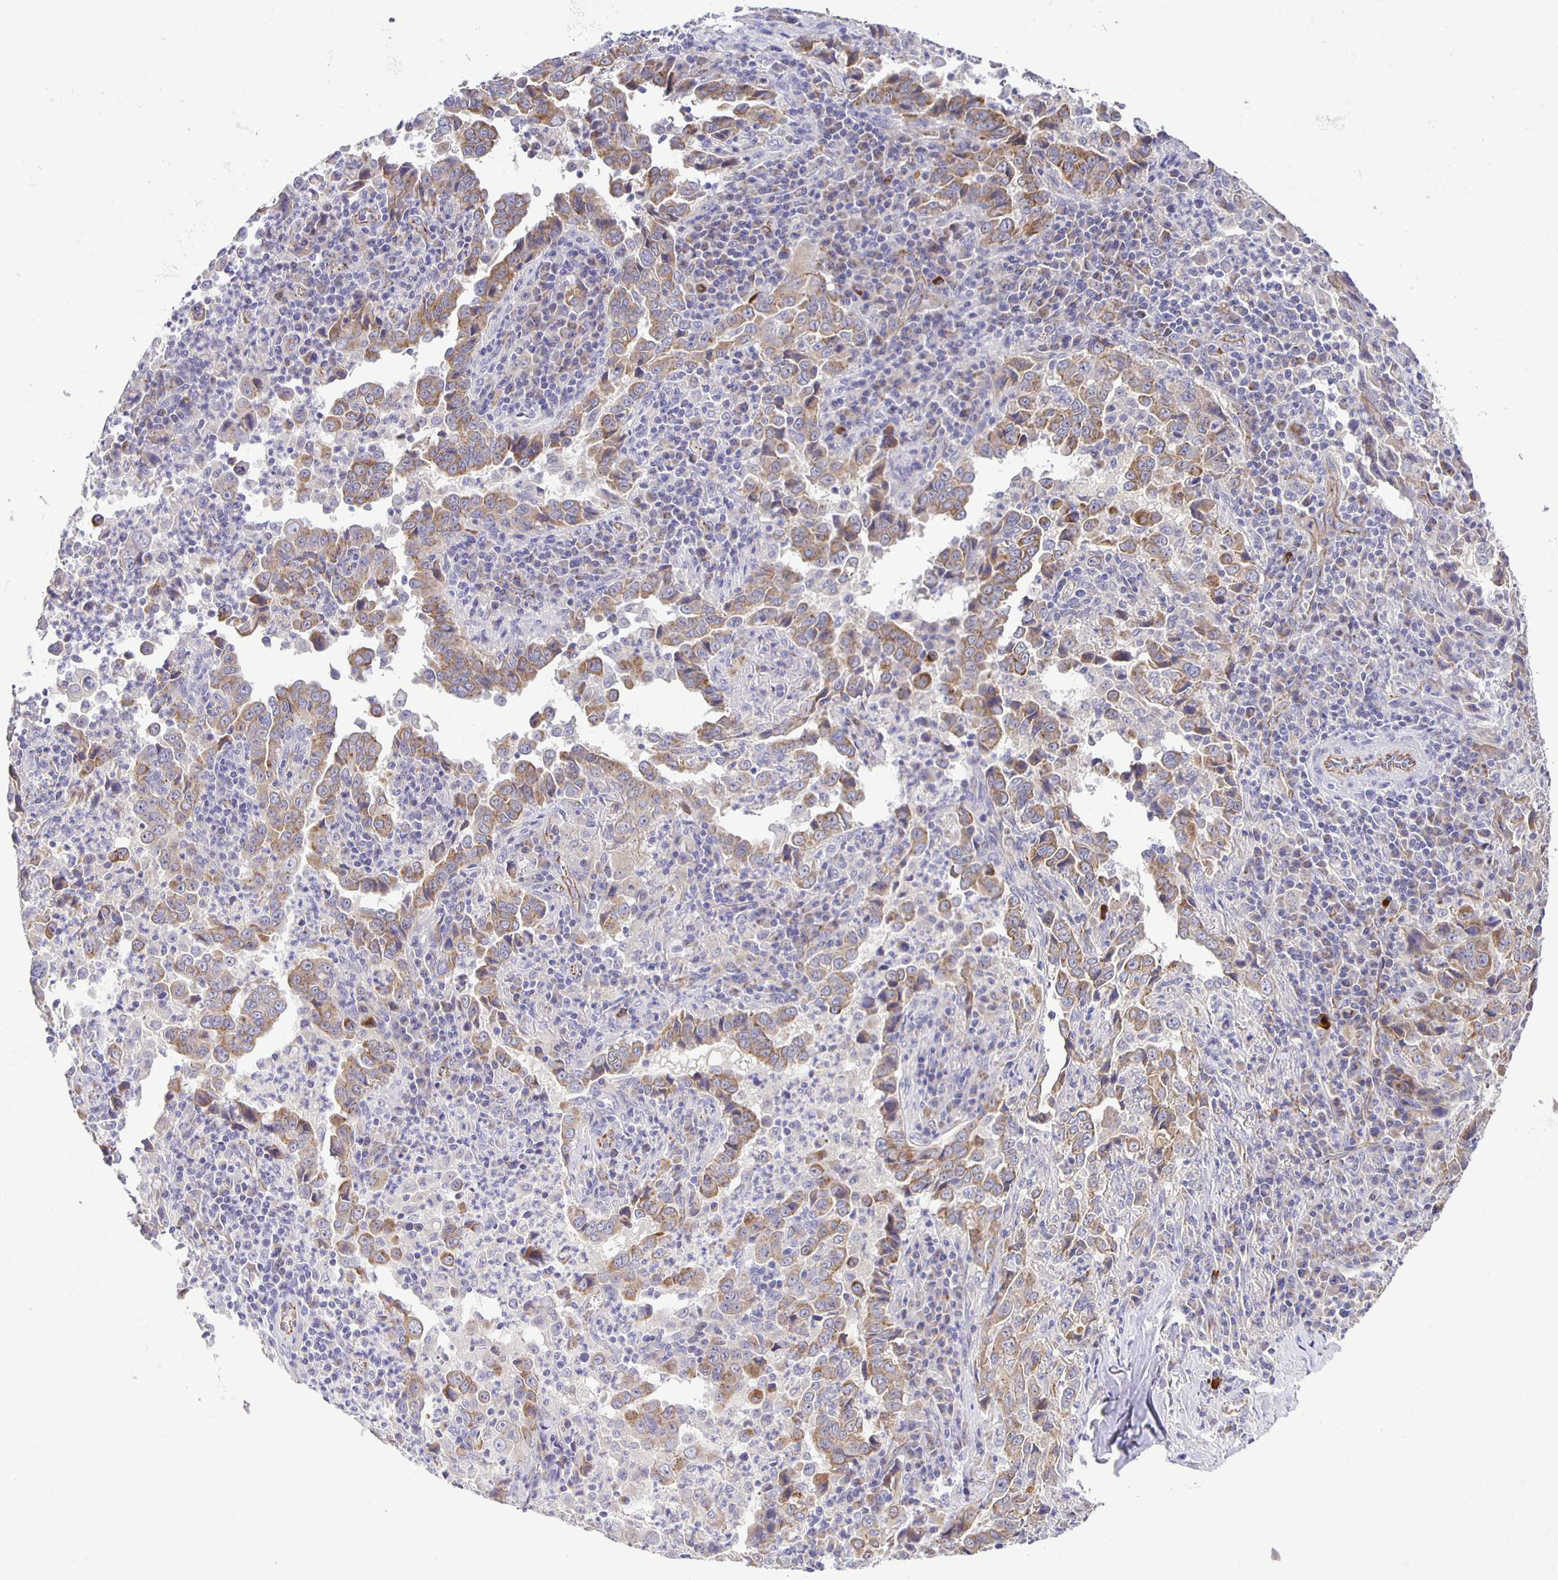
{"staining": {"intensity": "moderate", "quantity": "25%-75%", "location": "cytoplasmic/membranous"}, "tissue": "lung cancer", "cell_type": "Tumor cells", "image_type": "cancer", "snomed": [{"axis": "morphology", "description": "Adenocarcinoma, NOS"}, {"axis": "topography", "description": "Lung"}], "caption": "Protein expression analysis of lung cancer (adenocarcinoma) demonstrates moderate cytoplasmic/membranous expression in about 25%-75% of tumor cells.", "gene": "JMJD4", "patient": {"sex": "male", "age": 67}}